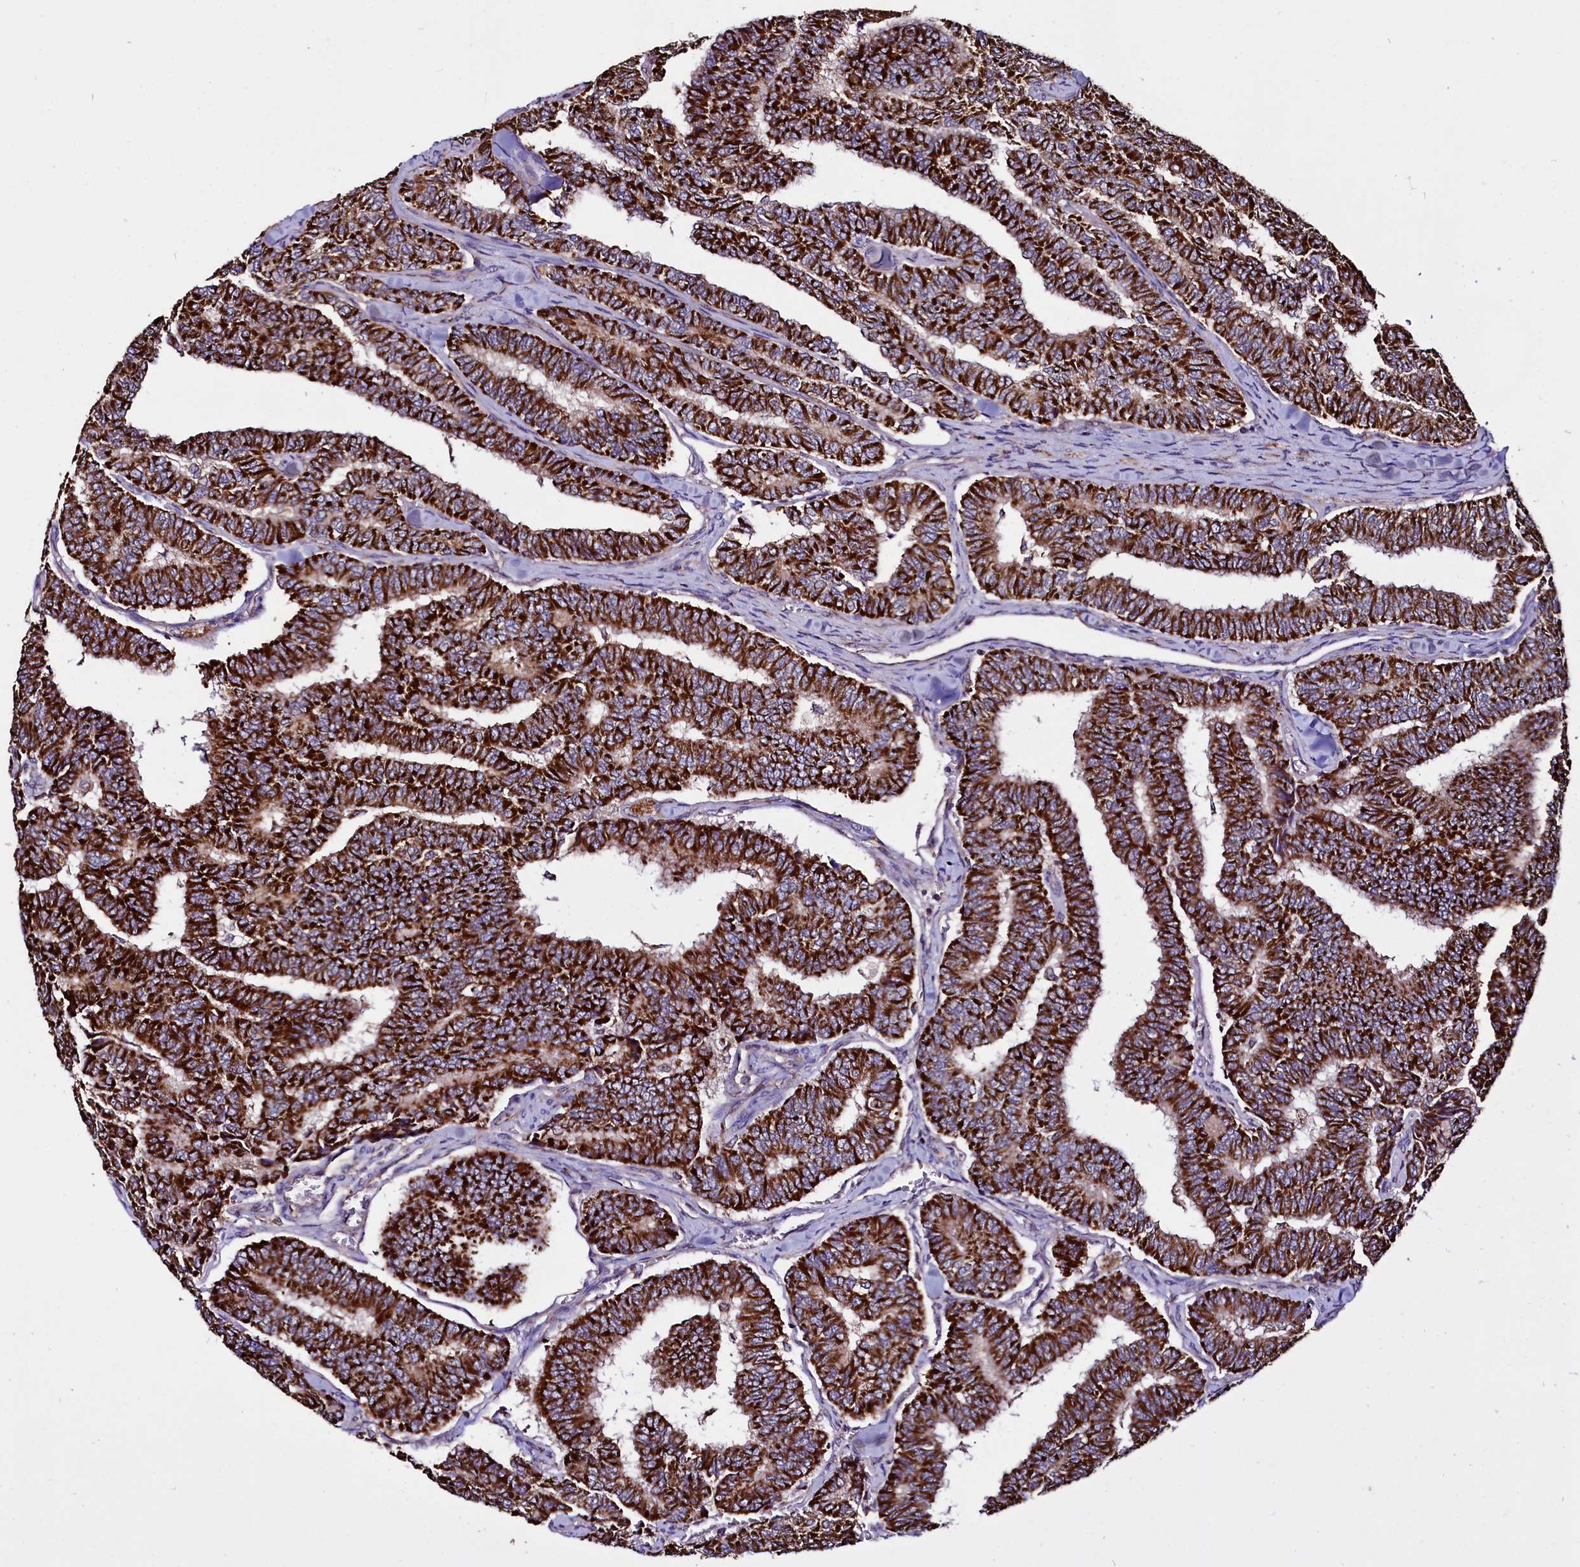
{"staining": {"intensity": "strong", "quantity": ">75%", "location": "cytoplasmic/membranous"}, "tissue": "thyroid cancer", "cell_type": "Tumor cells", "image_type": "cancer", "snomed": [{"axis": "morphology", "description": "Papillary adenocarcinoma, NOS"}, {"axis": "topography", "description": "Thyroid gland"}], "caption": "DAB immunohistochemical staining of human thyroid cancer (papillary adenocarcinoma) shows strong cytoplasmic/membranous protein expression in approximately >75% of tumor cells.", "gene": "STARD5", "patient": {"sex": "female", "age": 35}}